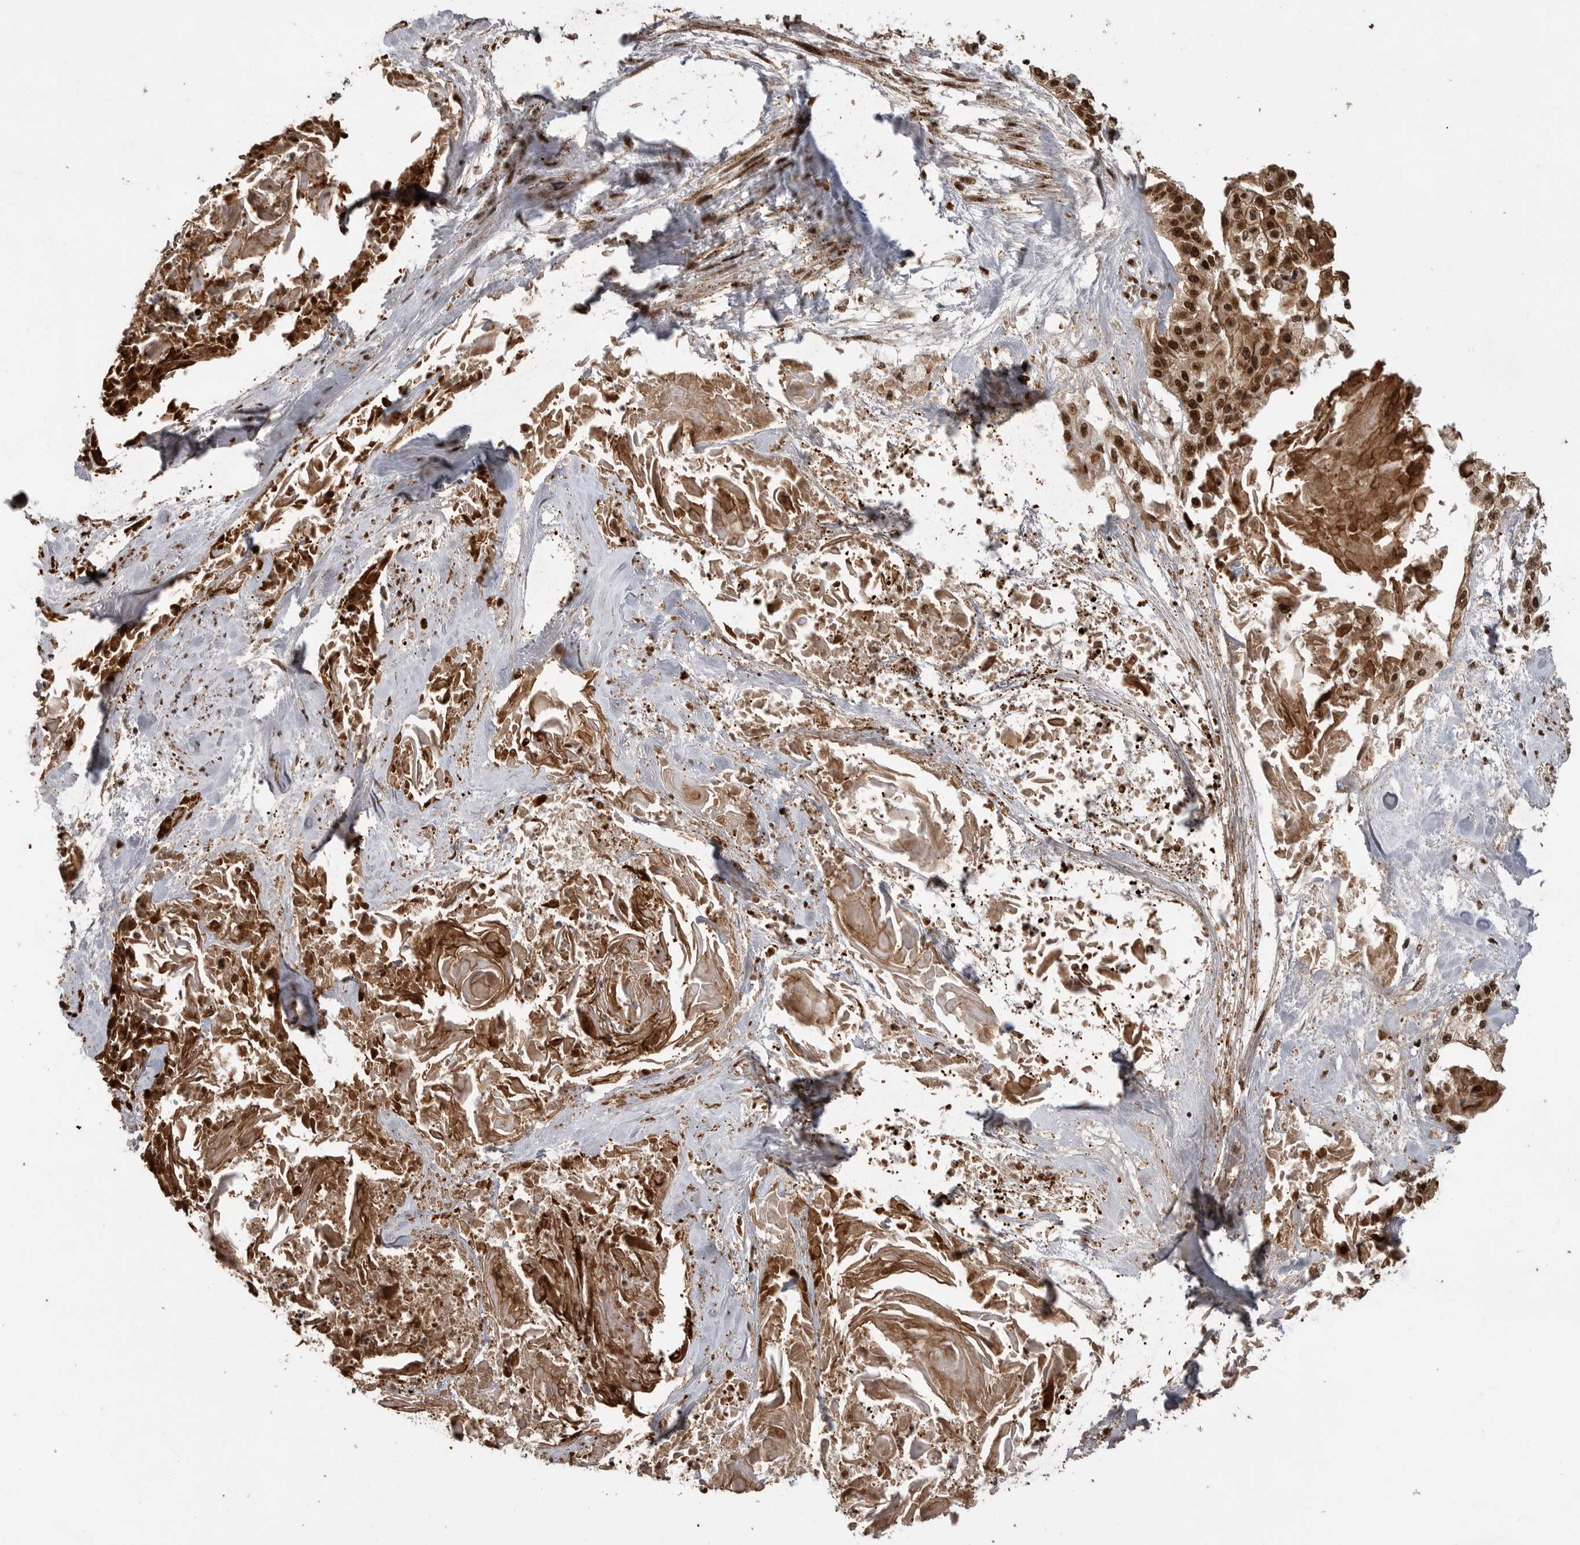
{"staining": {"intensity": "strong", "quantity": ">75%", "location": "nuclear"}, "tissue": "cervical cancer", "cell_type": "Tumor cells", "image_type": "cancer", "snomed": [{"axis": "morphology", "description": "Squamous cell carcinoma, NOS"}, {"axis": "topography", "description": "Cervix"}], "caption": "Immunohistochemistry (DAB) staining of cervical cancer shows strong nuclear protein expression in approximately >75% of tumor cells.", "gene": "PPP1R8", "patient": {"sex": "female", "age": 57}}